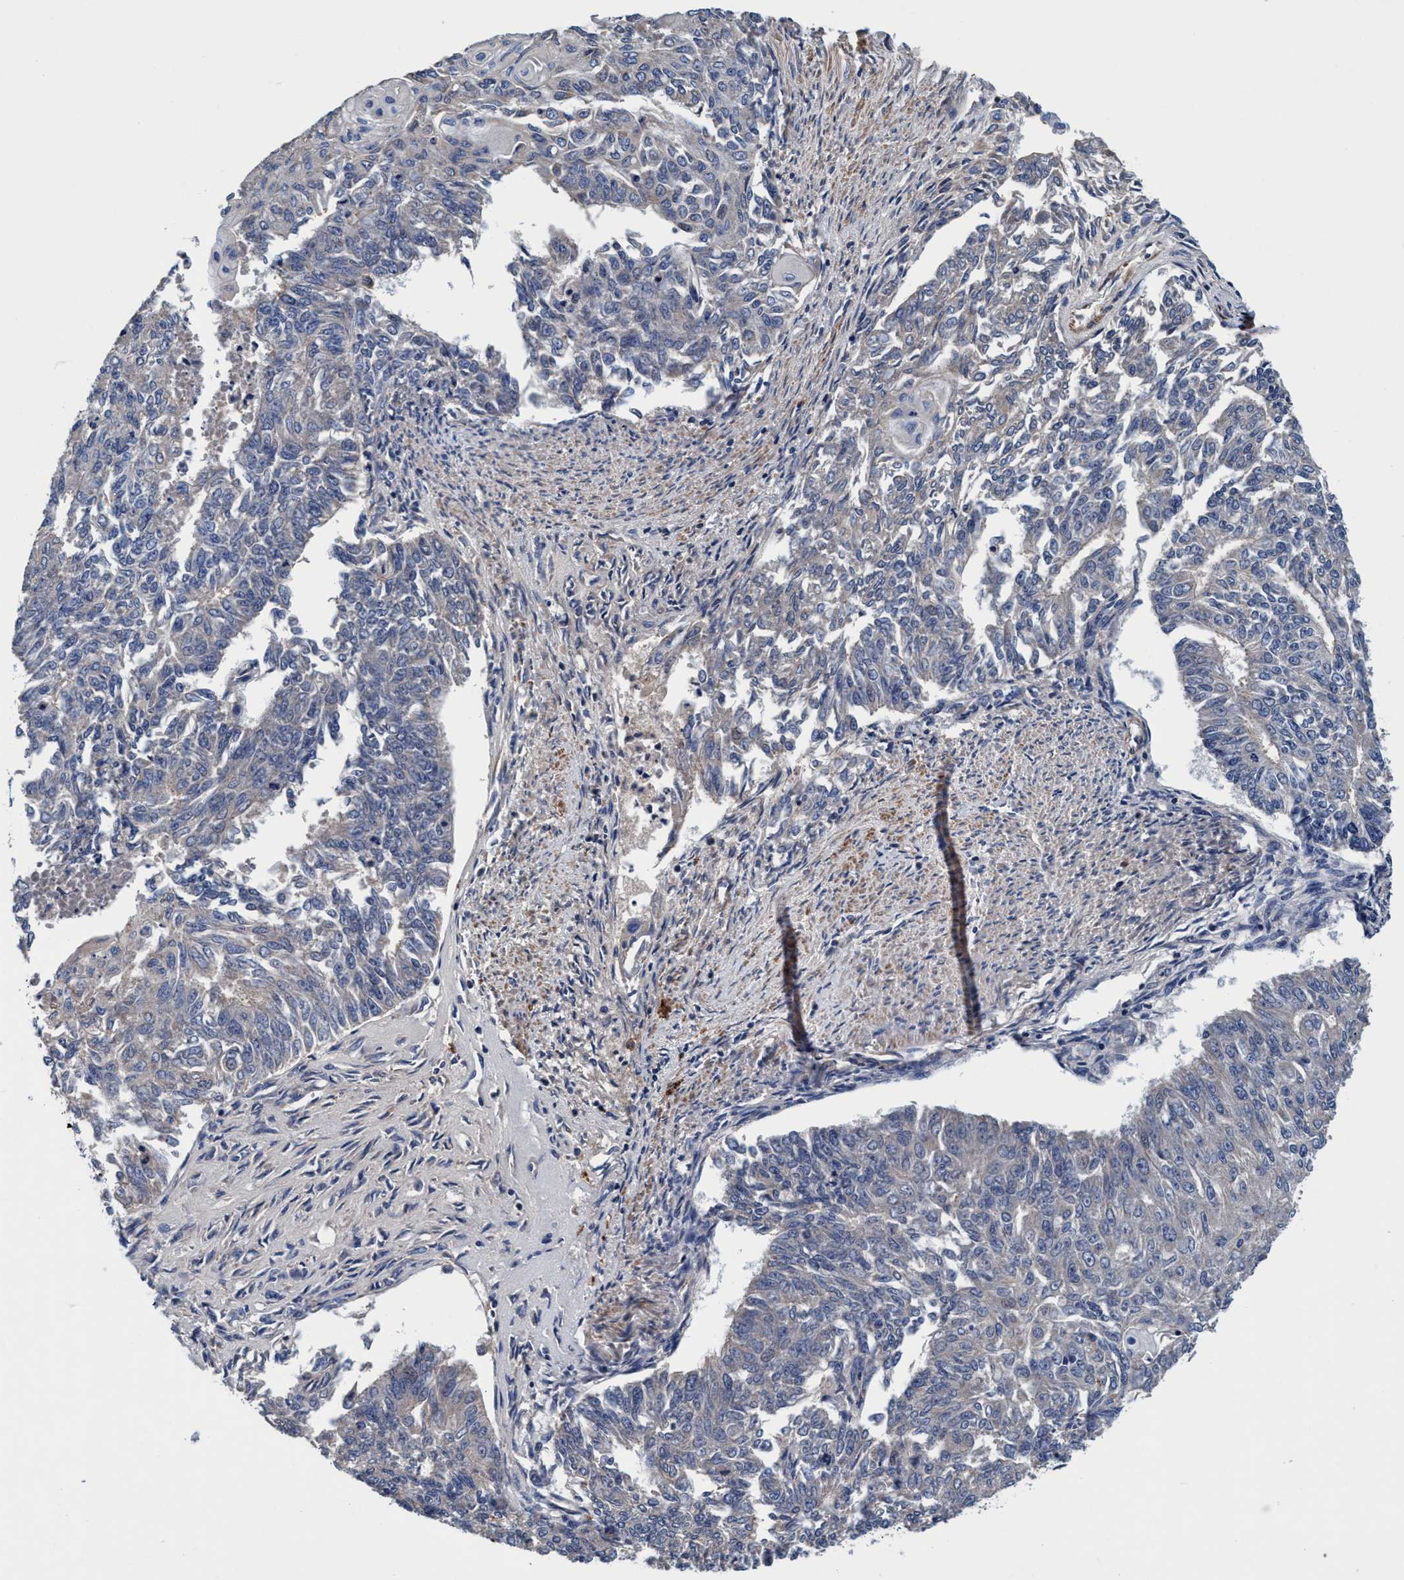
{"staining": {"intensity": "negative", "quantity": "none", "location": "none"}, "tissue": "endometrial cancer", "cell_type": "Tumor cells", "image_type": "cancer", "snomed": [{"axis": "morphology", "description": "Adenocarcinoma, NOS"}, {"axis": "topography", "description": "Endometrium"}], "caption": "A high-resolution photomicrograph shows immunohistochemistry (IHC) staining of endometrial cancer, which exhibits no significant staining in tumor cells. (DAB (3,3'-diaminobenzidine) immunohistochemistry (IHC), high magnification).", "gene": "RNF208", "patient": {"sex": "female", "age": 32}}